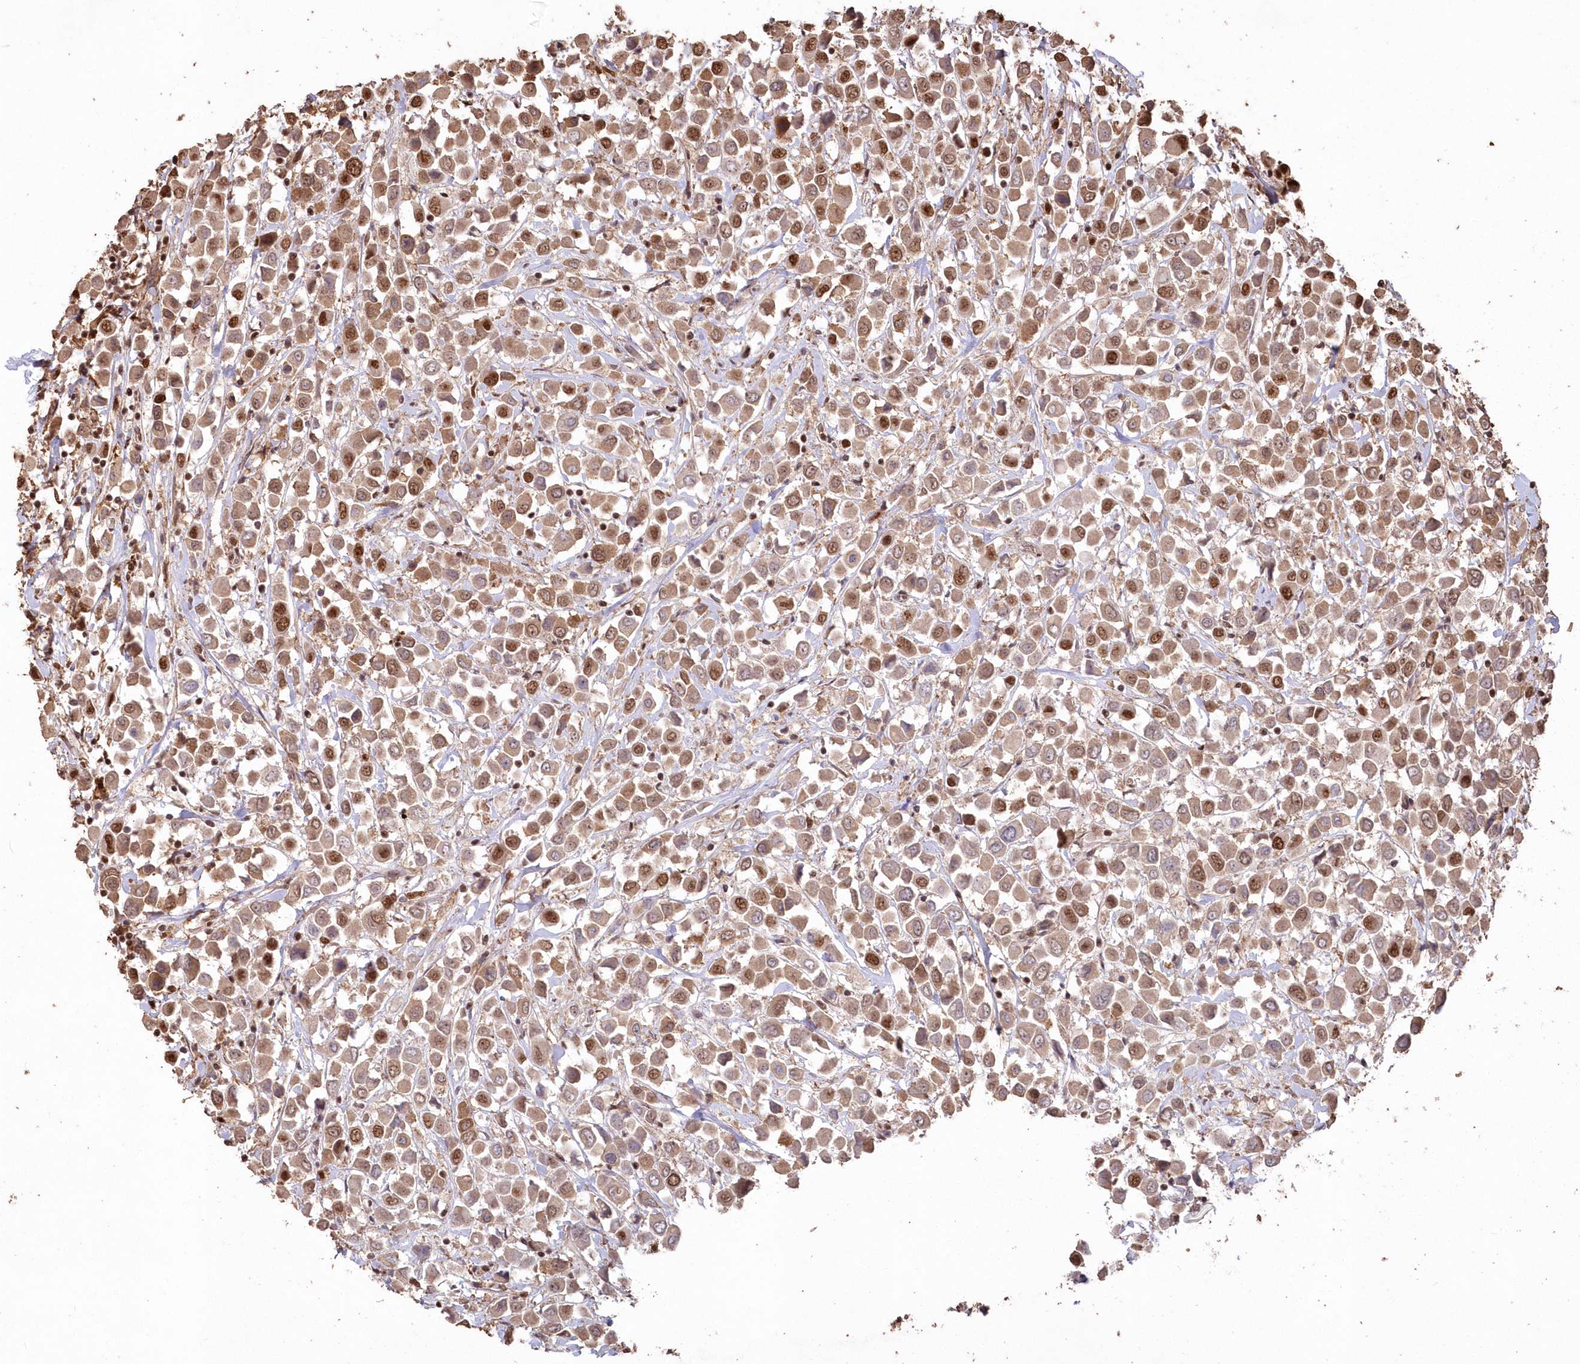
{"staining": {"intensity": "moderate", "quantity": ">75%", "location": "nuclear"}, "tissue": "breast cancer", "cell_type": "Tumor cells", "image_type": "cancer", "snomed": [{"axis": "morphology", "description": "Duct carcinoma"}, {"axis": "topography", "description": "Breast"}], "caption": "The image reveals a brown stain indicating the presence of a protein in the nuclear of tumor cells in infiltrating ductal carcinoma (breast). The staining is performed using DAB (3,3'-diaminobenzidine) brown chromogen to label protein expression. The nuclei are counter-stained blue using hematoxylin.", "gene": "PDS5A", "patient": {"sex": "female", "age": 61}}